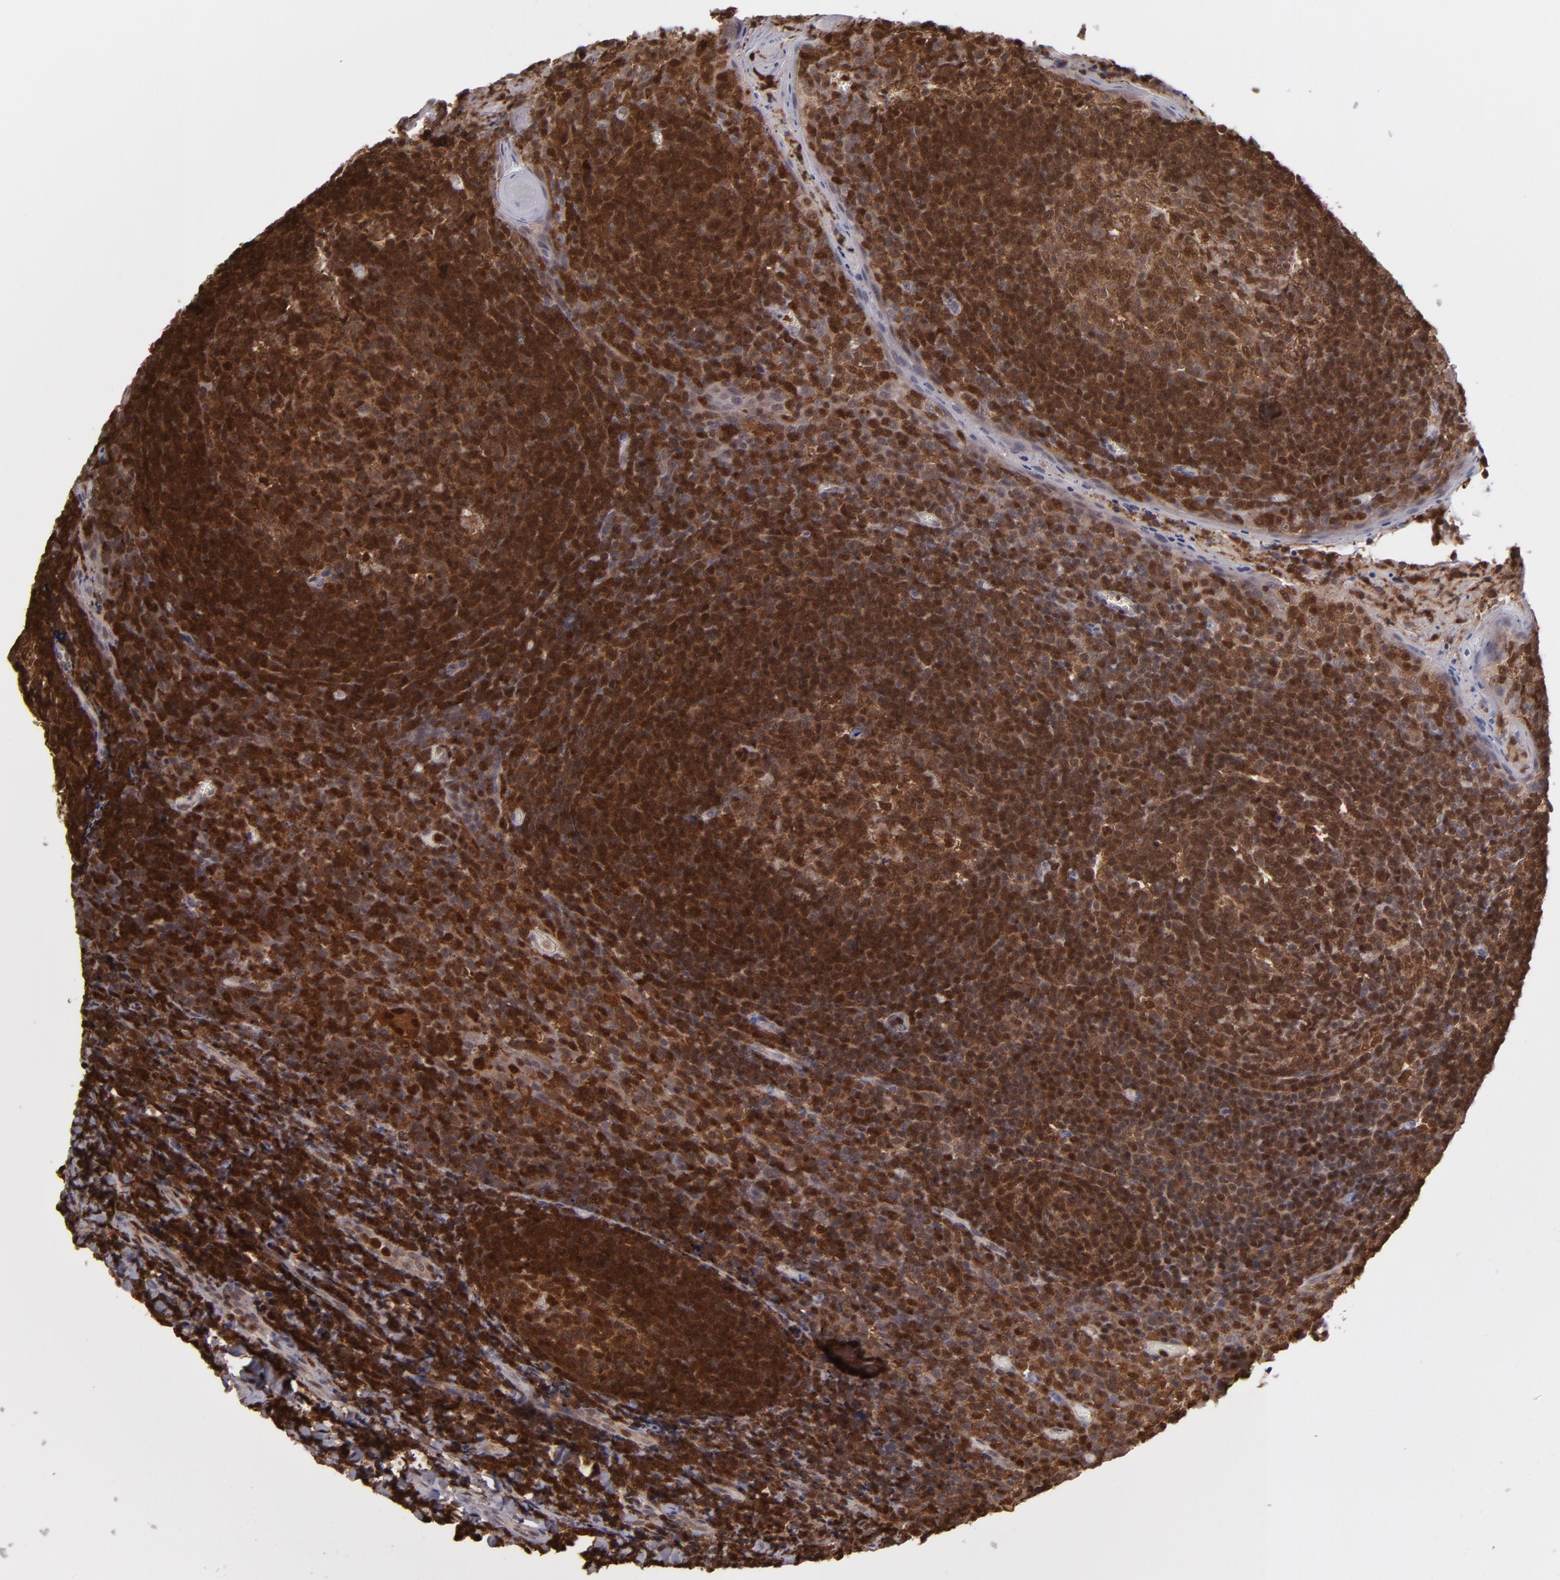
{"staining": {"intensity": "strong", "quantity": ">75%", "location": "cytoplasmic/membranous,nuclear"}, "tissue": "tonsil", "cell_type": "Germinal center cells", "image_type": "normal", "snomed": [{"axis": "morphology", "description": "Normal tissue, NOS"}, {"axis": "topography", "description": "Tonsil"}], "caption": "About >75% of germinal center cells in unremarkable tonsil show strong cytoplasmic/membranous,nuclear protein expression as visualized by brown immunohistochemical staining.", "gene": "GRB2", "patient": {"sex": "male", "age": 31}}